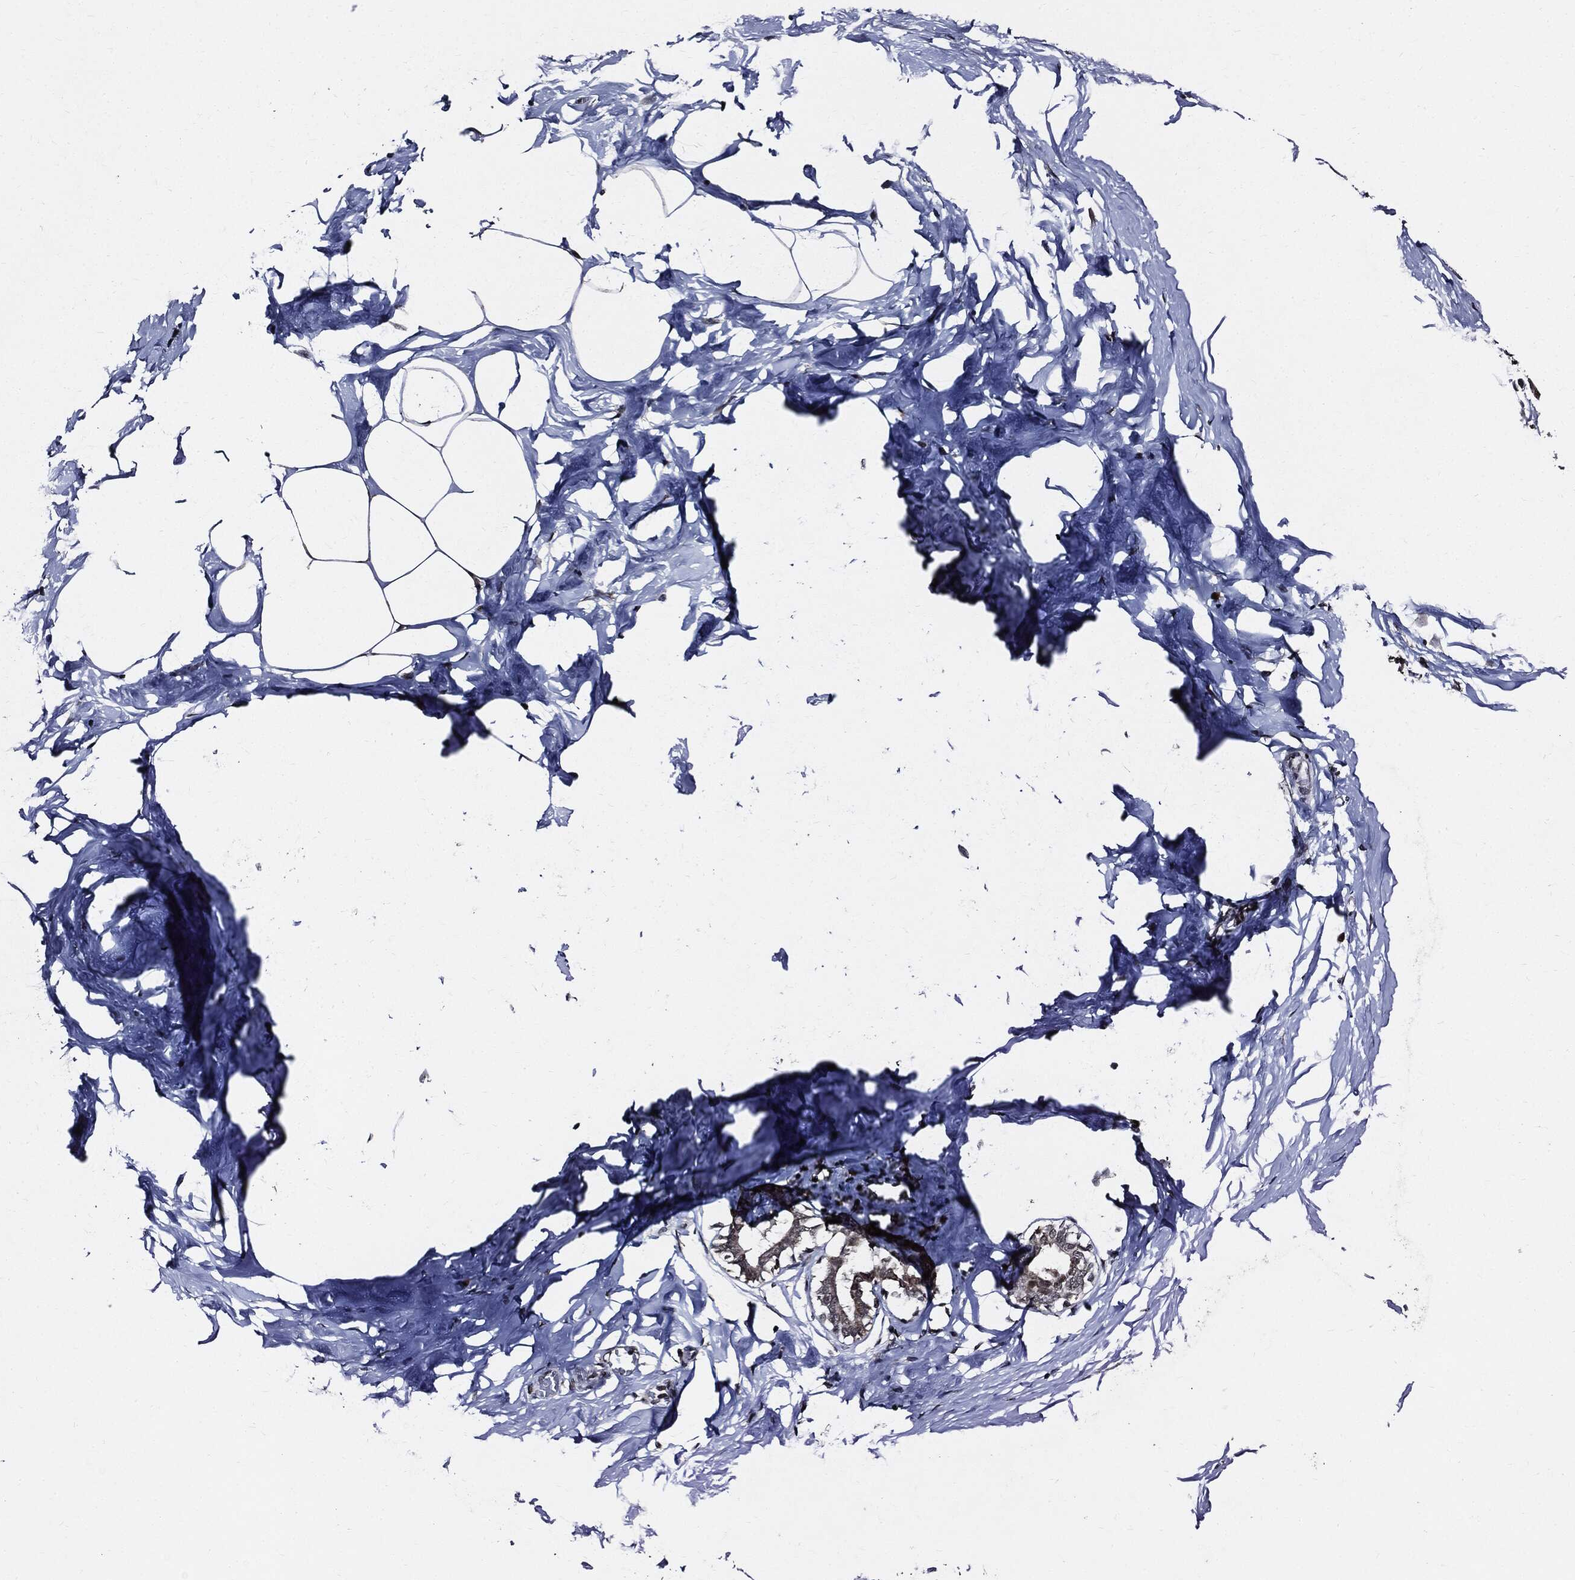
{"staining": {"intensity": "negative", "quantity": "none", "location": "none"}, "tissue": "breast", "cell_type": "Adipocytes", "image_type": "normal", "snomed": [{"axis": "morphology", "description": "Normal tissue, NOS"}, {"axis": "morphology", "description": "Lobular carcinoma, in situ"}, {"axis": "topography", "description": "Breast"}], "caption": "Immunohistochemical staining of unremarkable human breast exhibits no significant staining in adipocytes. (IHC, brightfield microscopy, high magnification).", "gene": "SUGT1", "patient": {"sex": "female", "age": 35}}